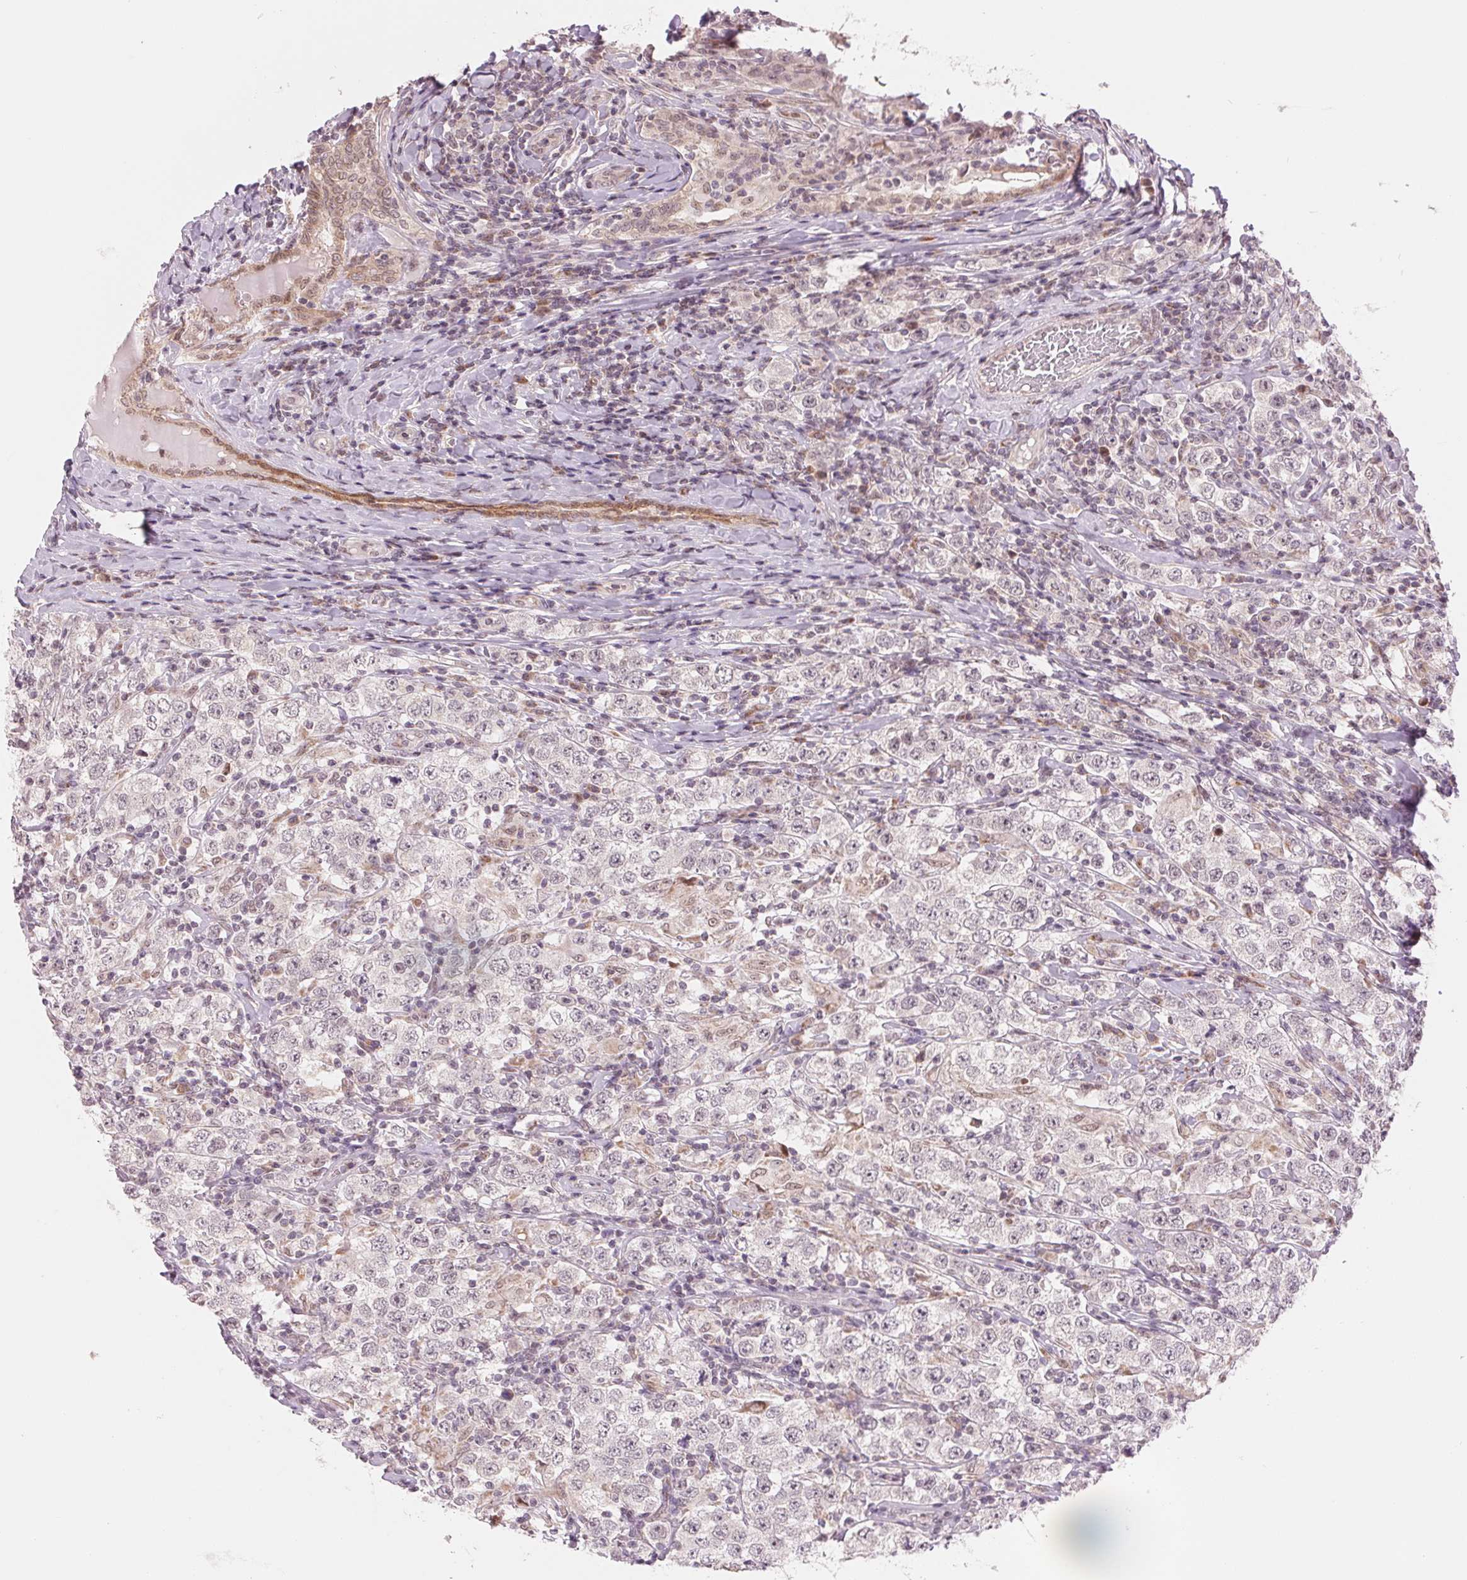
{"staining": {"intensity": "negative", "quantity": "none", "location": "none"}, "tissue": "testis cancer", "cell_type": "Tumor cells", "image_type": "cancer", "snomed": [{"axis": "morphology", "description": "Seminoma, NOS"}, {"axis": "morphology", "description": "Carcinoma, Embryonal, NOS"}, {"axis": "topography", "description": "Testis"}], "caption": "DAB (3,3'-diaminobenzidine) immunohistochemical staining of human testis cancer (seminoma) demonstrates no significant positivity in tumor cells.", "gene": "ARHGAP32", "patient": {"sex": "male", "age": 41}}